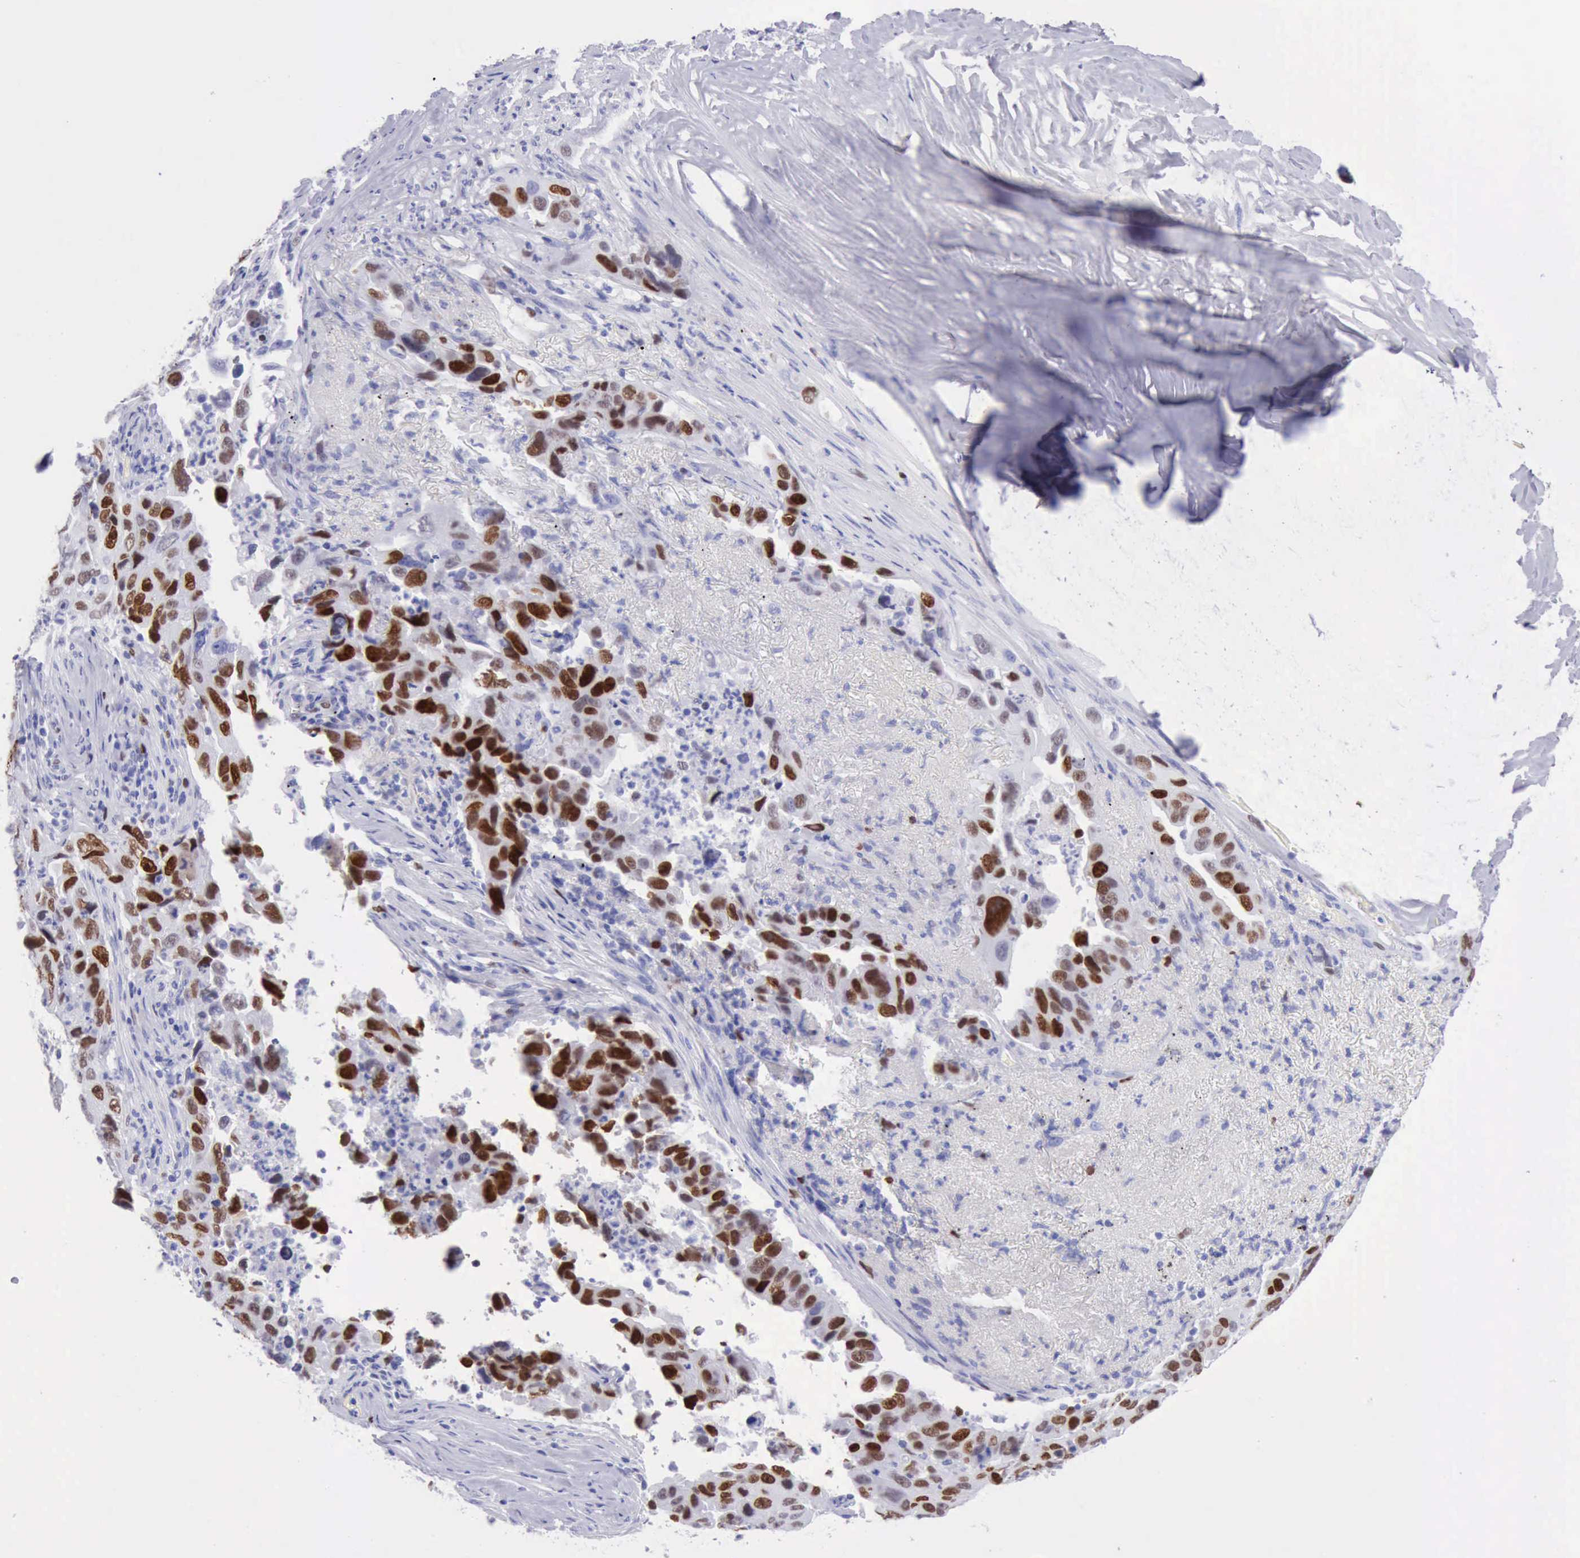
{"staining": {"intensity": "strong", "quantity": "25%-75%", "location": "nuclear"}, "tissue": "lung cancer", "cell_type": "Tumor cells", "image_type": "cancer", "snomed": [{"axis": "morphology", "description": "Squamous cell carcinoma, NOS"}, {"axis": "topography", "description": "Lung"}], "caption": "Immunohistochemical staining of human lung squamous cell carcinoma displays high levels of strong nuclear protein positivity in approximately 25%-75% of tumor cells.", "gene": "MCM2", "patient": {"sex": "male", "age": 64}}